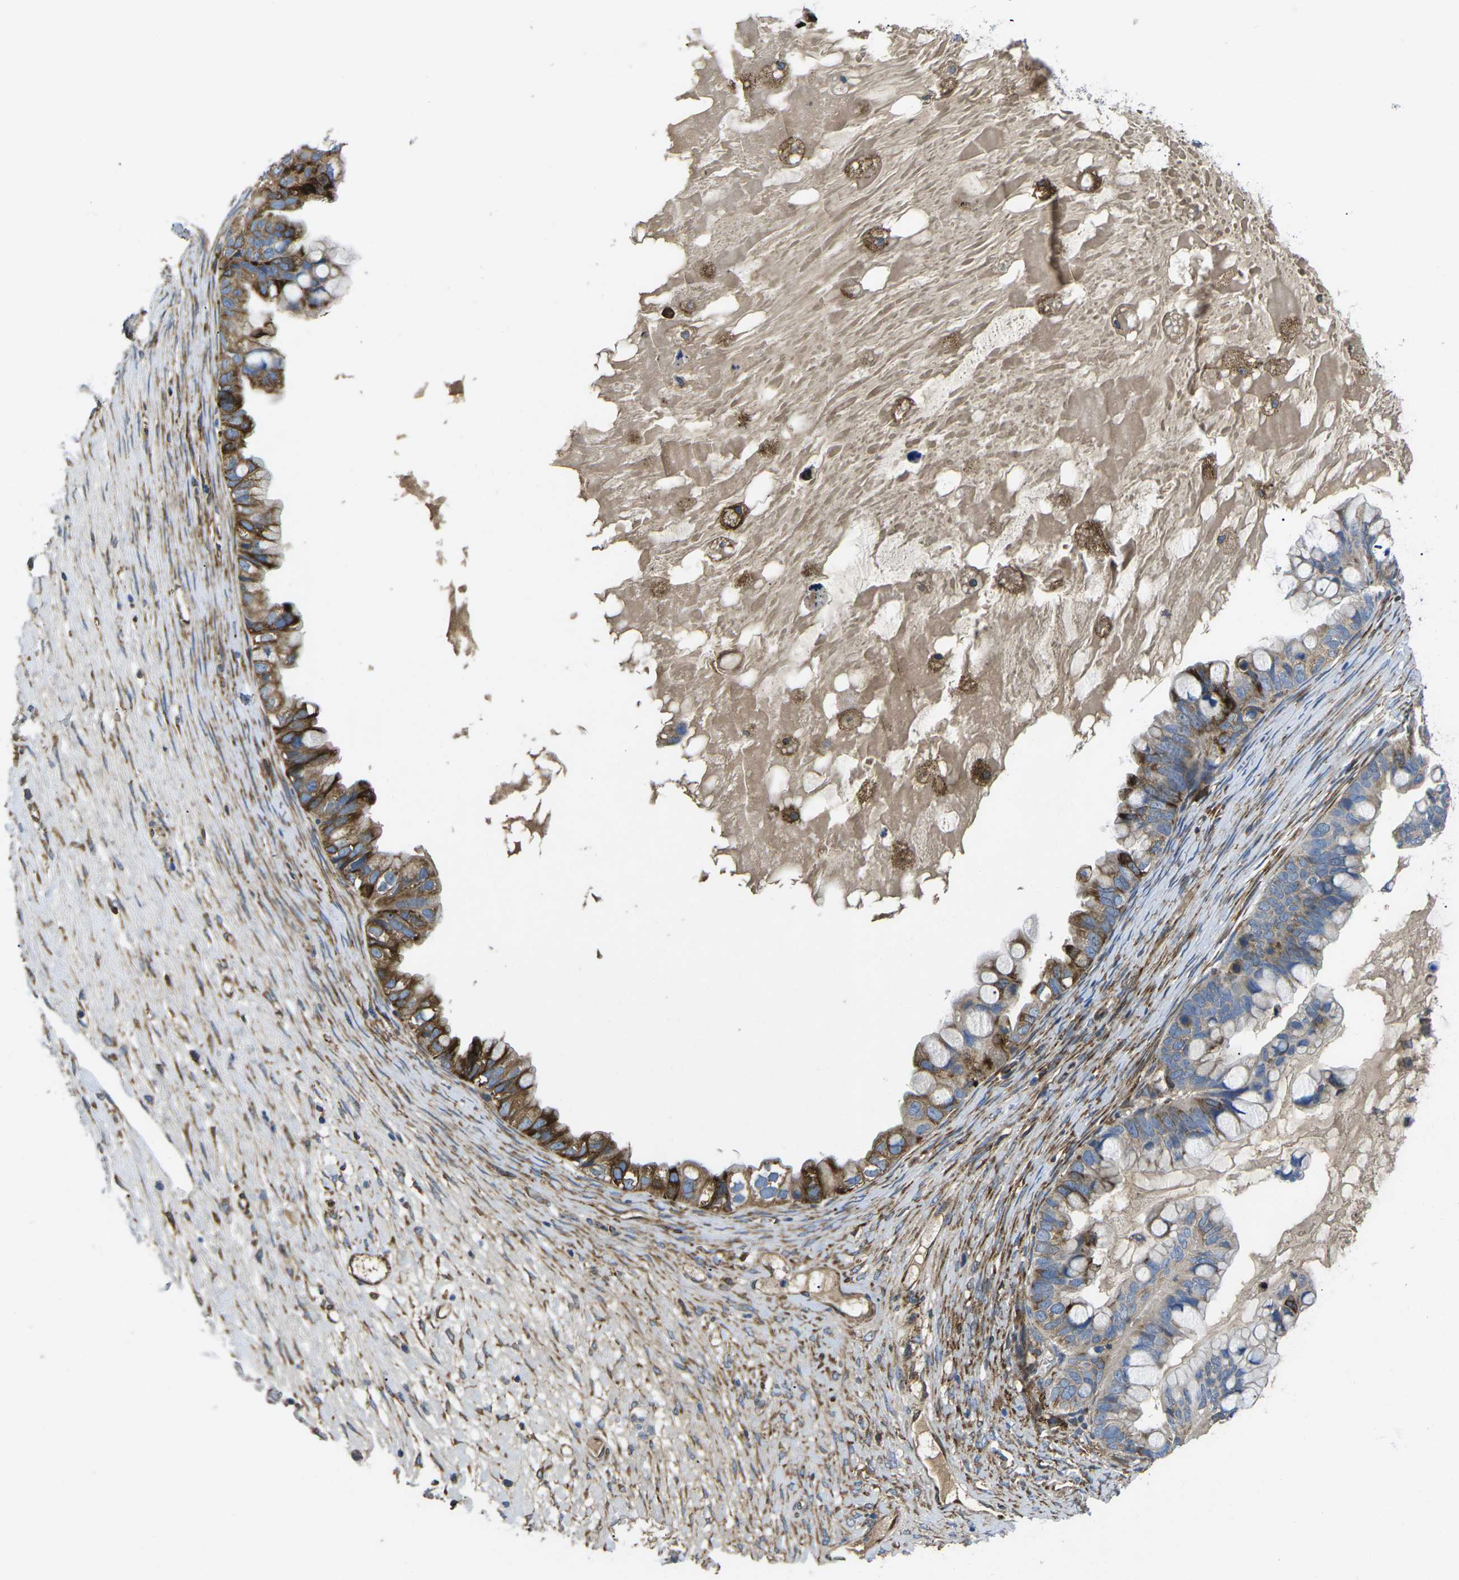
{"staining": {"intensity": "strong", "quantity": "25%-75%", "location": "cytoplasmic/membranous"}, "tissue": "ovarian cancer", "cell_type": "Tumor cells", "image_type": "cancer", "snomed": [{"axis": "morphology", "description": "Cystadenocarcinoma, mucinous, NOS"}, {"axis": "topography", "description": "Ovary"}], "caption": "Mucinous cystadenocarcinoma (ovarian) stained with a protein marker demonstrates strong staining in tumor cells.", "gene": "PDZD8", "patient": {"sex": "female", "age": 80}}